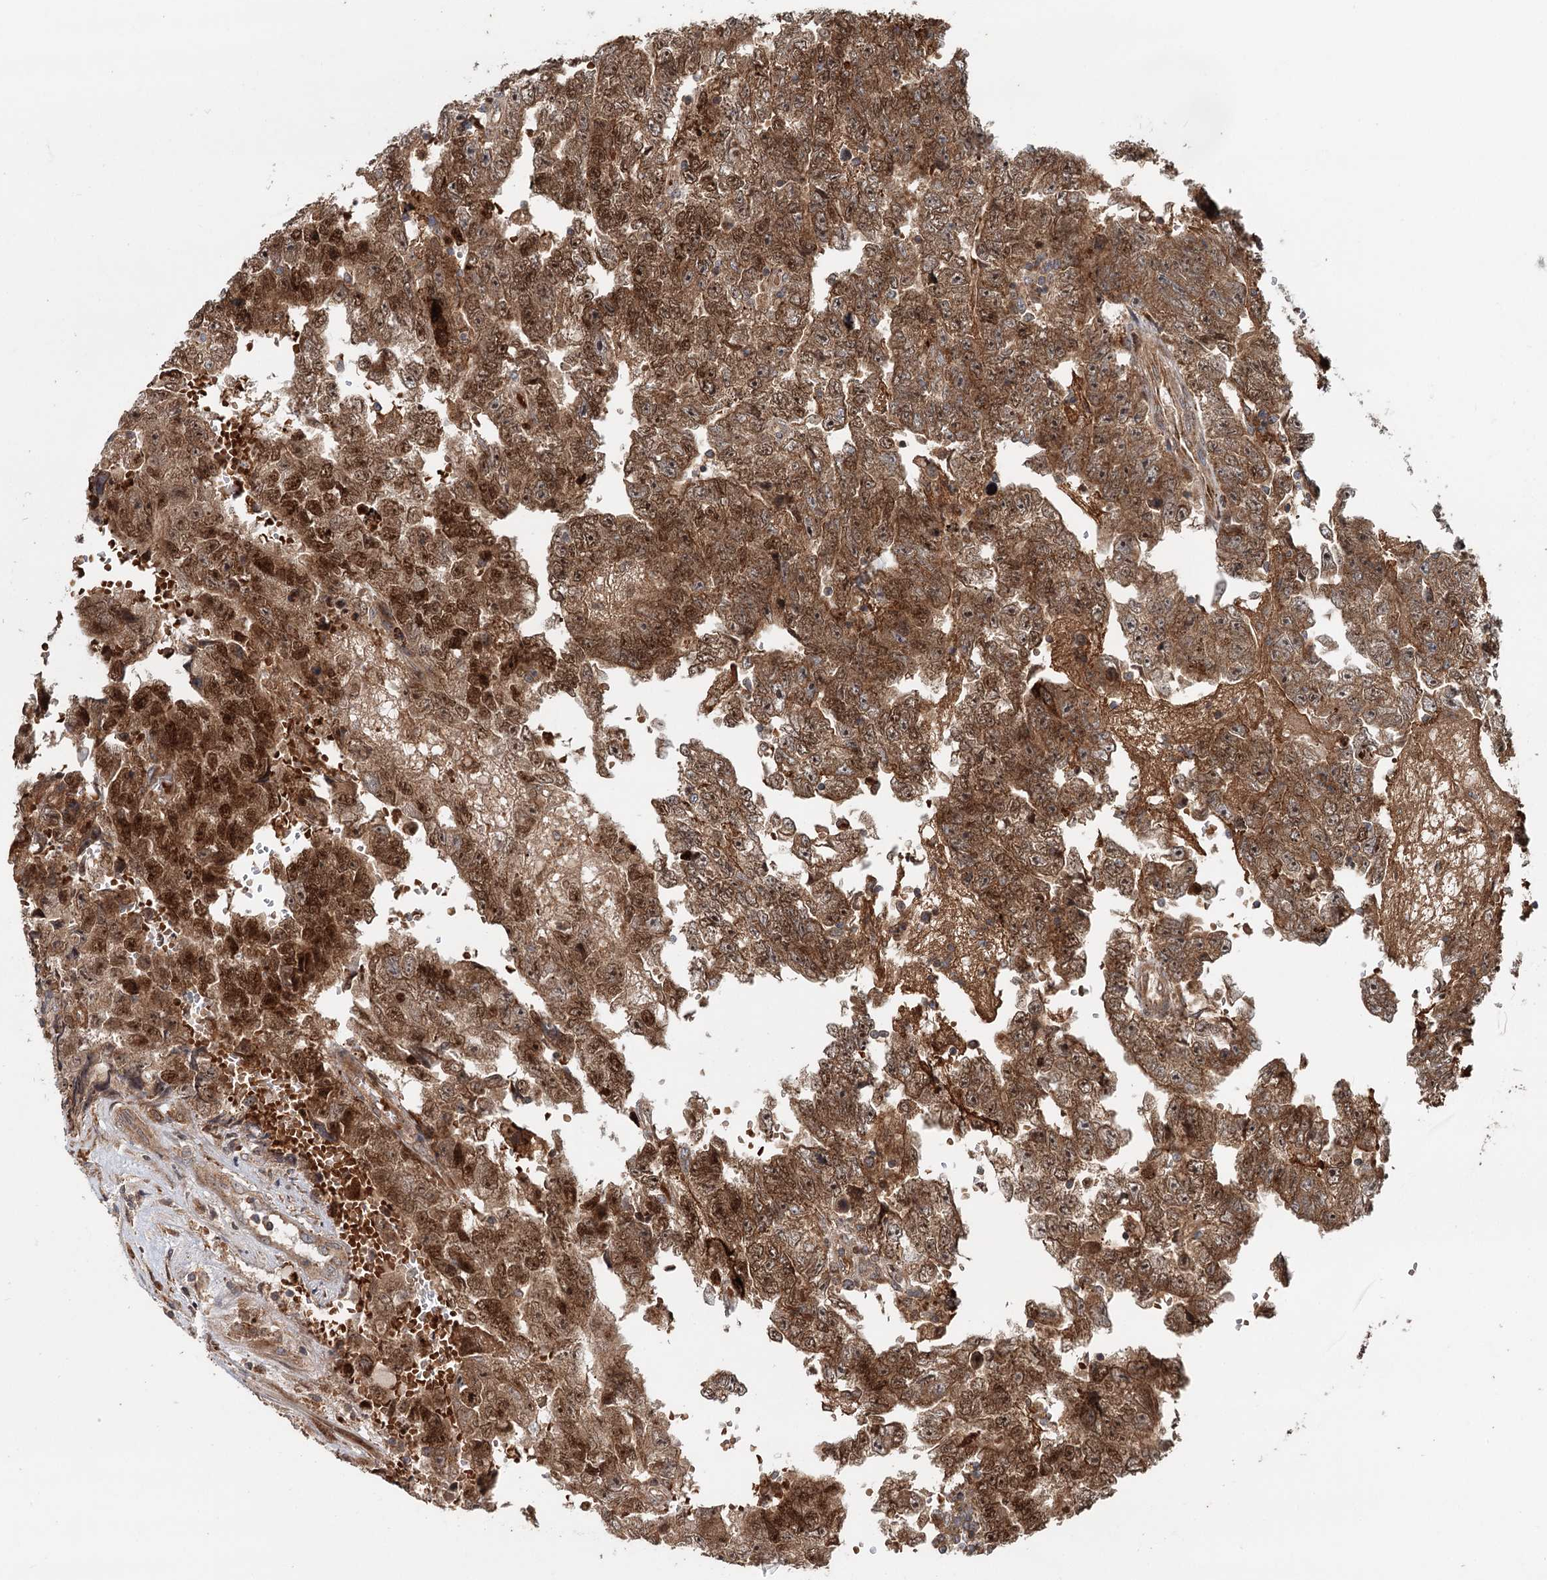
{"staining": {"intensity": "strong", "quantity": ">75%", "location": "cytoplasmic/membranous,nuclear"}, "tissue": "testis cancer", "cell_type": "Tumor cells", "image_type": "cancer", "snomed": [{"axis": "morphology", "description": "Carcinoma, Embryonal, NOS"}, {"axis": "topography", "description": "Testis"}], "caption": "A high-resolution micrograph shows immunohistochemistry staining of testis embryonal carcinoma, which displays strong cytoplasmic/membranous and nuclear positivity in about >75% of tumor cells.", "gene": "RNF111", "patient": {"sex": "male", "age": 25}}